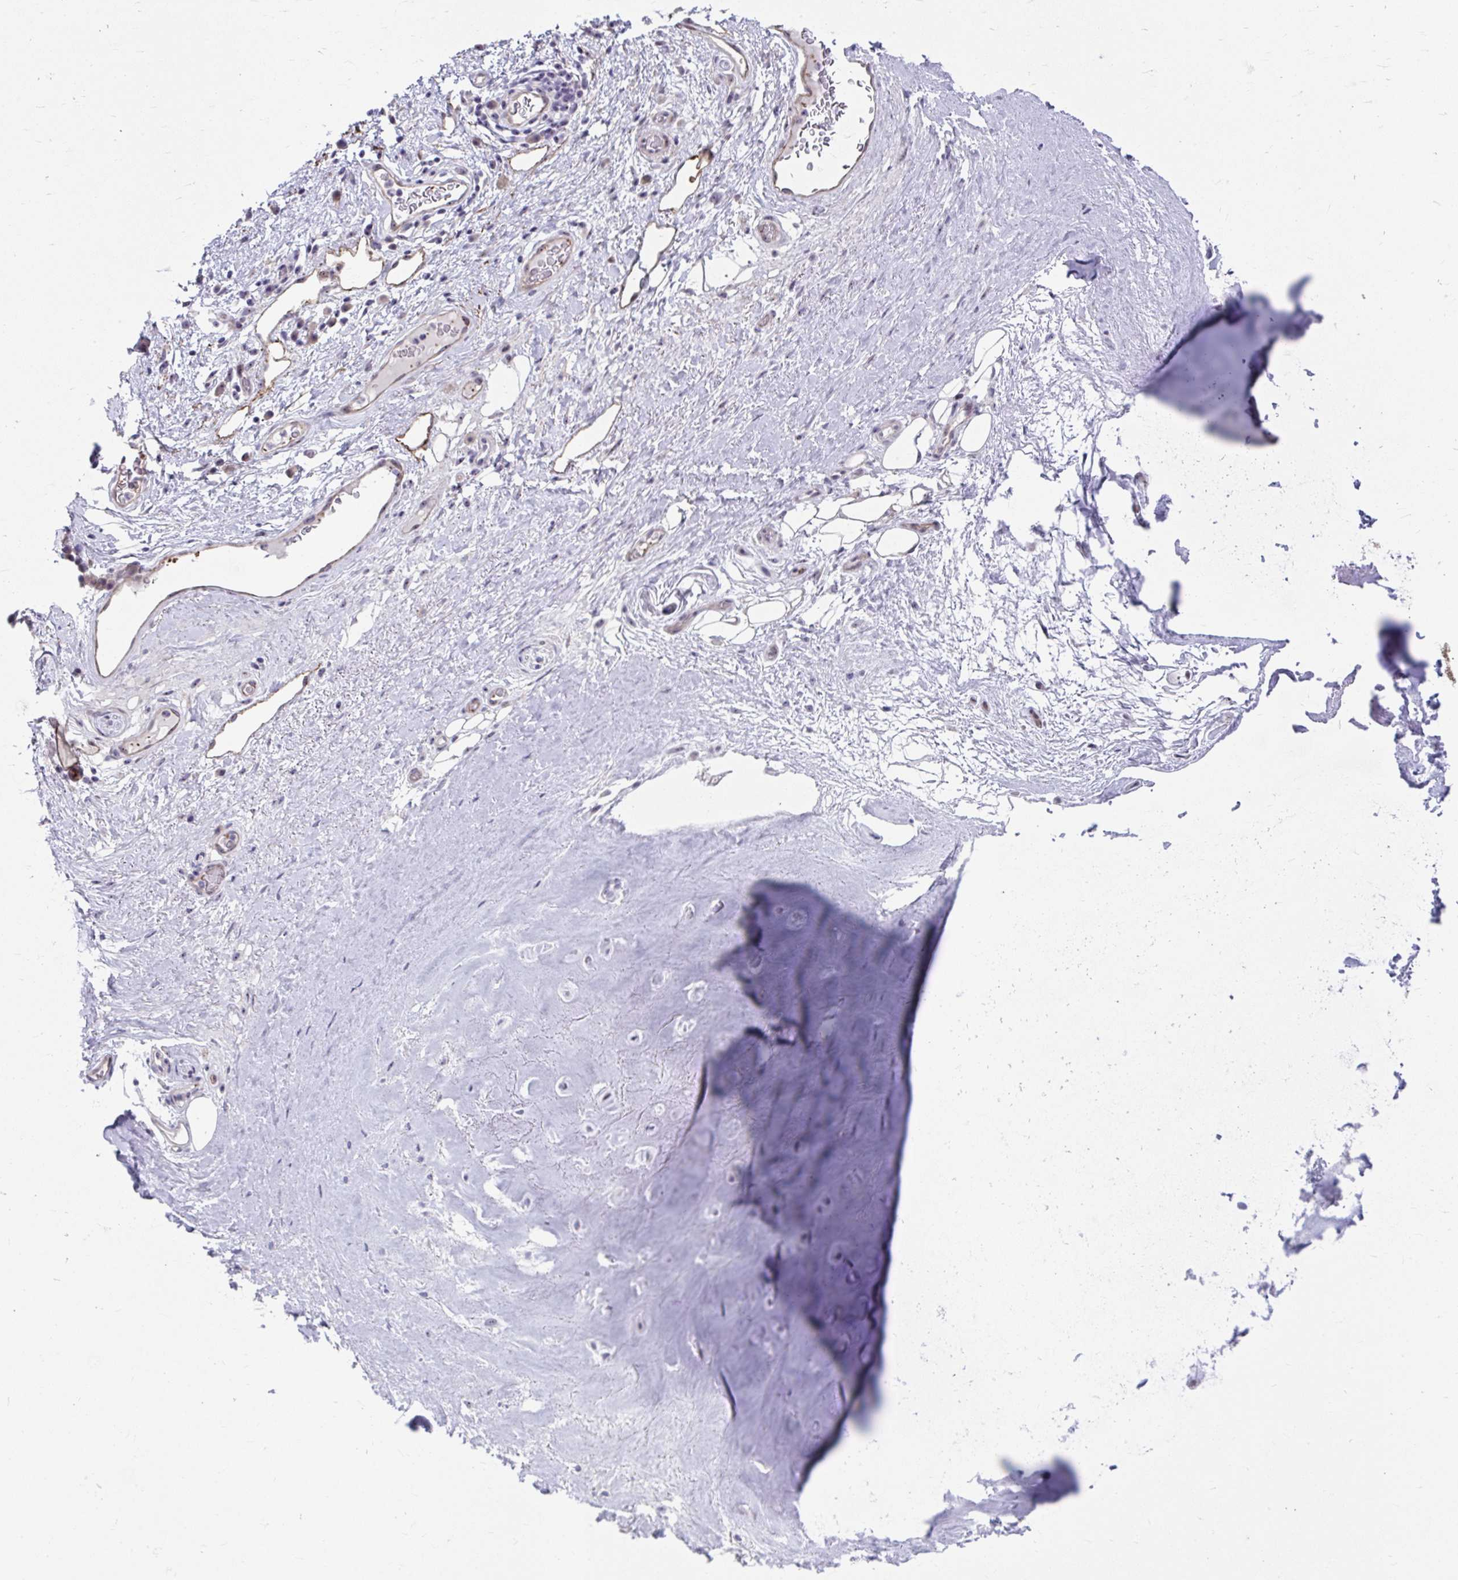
{"staining": {"intensity": "negative", "quantity": "none", "location": "none"}, "tissue": "adipose tissue", "cell_type": "Adipocytes", "image_type": "normal", "snomed": [{"axis": "morphology", "description": "Normal tissue, NOS"}, {"axis": "topography", "description": "Lymph node"}, {"axis": "topography", "description": "Cartilage tissue"}, {"axis": "topography", "description": "Nasopharynx"}], "caption": "Immunohistochemistry (IHC) of normal adipose tissue demonstrates no staining in adipocytes. (Immunohistochemistry, brightfield microscopy, high magnification).", "gene": "MUS81", "patient": {"sex": "male", "age": 63}}